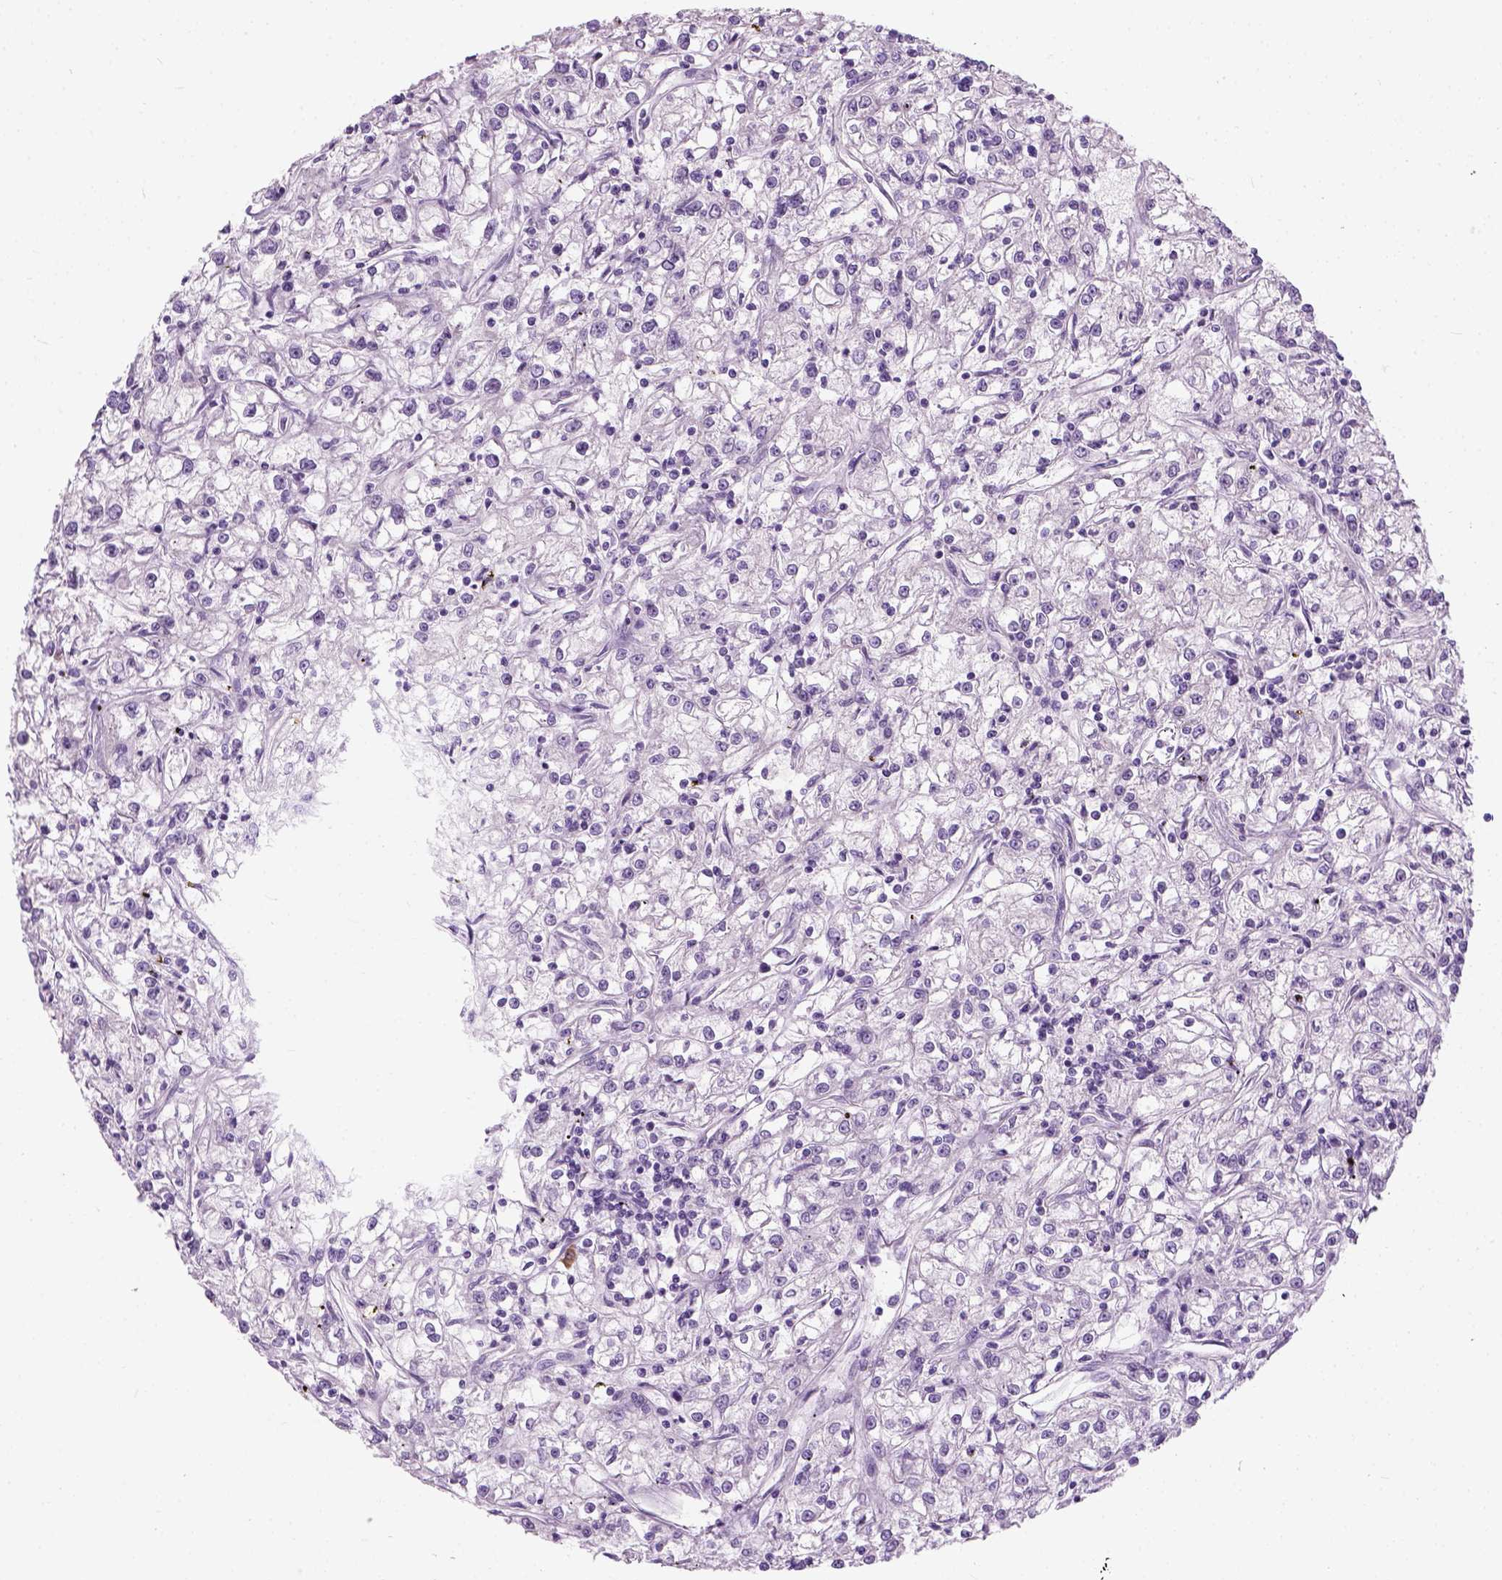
{"staining": {"intensity": "negative", "quantity": "none", "location": "none"}, "tissue": "renal cancer", "cell_type": "Tumor cells", "image_type": "cancer", "snomed": [{"axis": "morphology", "description": "Adenocarcinoma, NOS"}, {"axis": "topography", "description": "Kidney"}], "caption": "A photomicrograph of renal cancer stained for a protein exhibits no brown staining in tumor cells. Brightfield microscopy of immunohistochemistry (IHC) stained with DAB (brown) and hematoxylin (blue), captured at high magnification.", "gene": "TRIM72", "patient": {"sex": "female", "age": 59}}